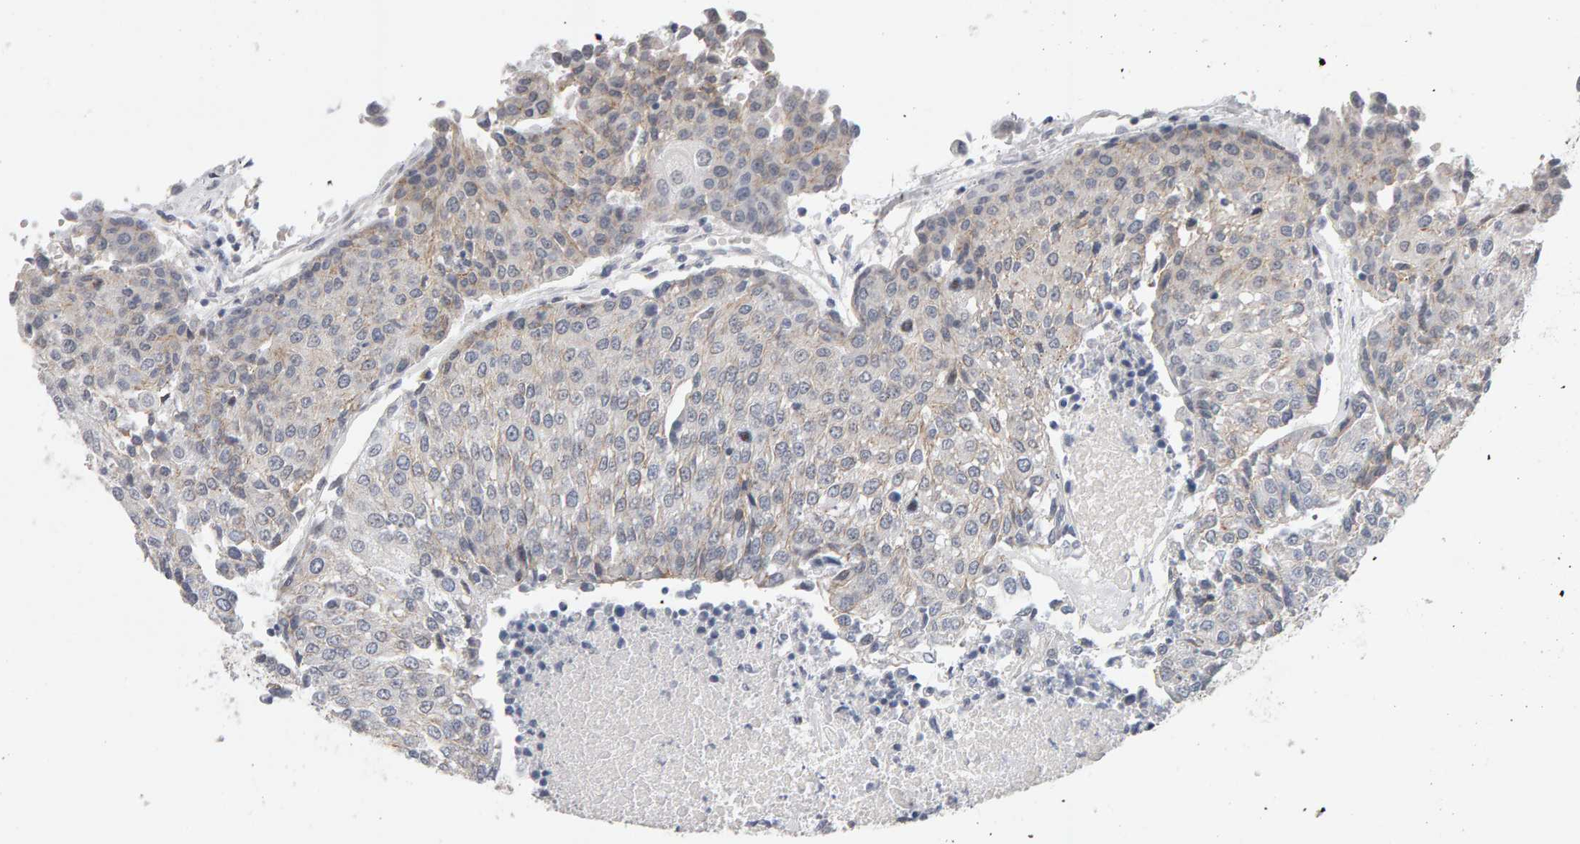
{"staining": {"intensity": "negative", "quantity": "none", "location": "none"}, "tissue": "urothelial cancer", "cell_type": "Tumor cells", "image_type": "cancer", "snomed": [{"axis": "morphology", "description": "Urothelial carcinoma, High grade"}, {"axis": "topography", "description": "Urinary bladder"}], "caption": "An IHC photomicrograph of urothelial cancer is shown. There is no staining in tumor cells of urothelial cancer.", "gene": "HNF4A", "patient": {"sex": "female", "age": 85}}